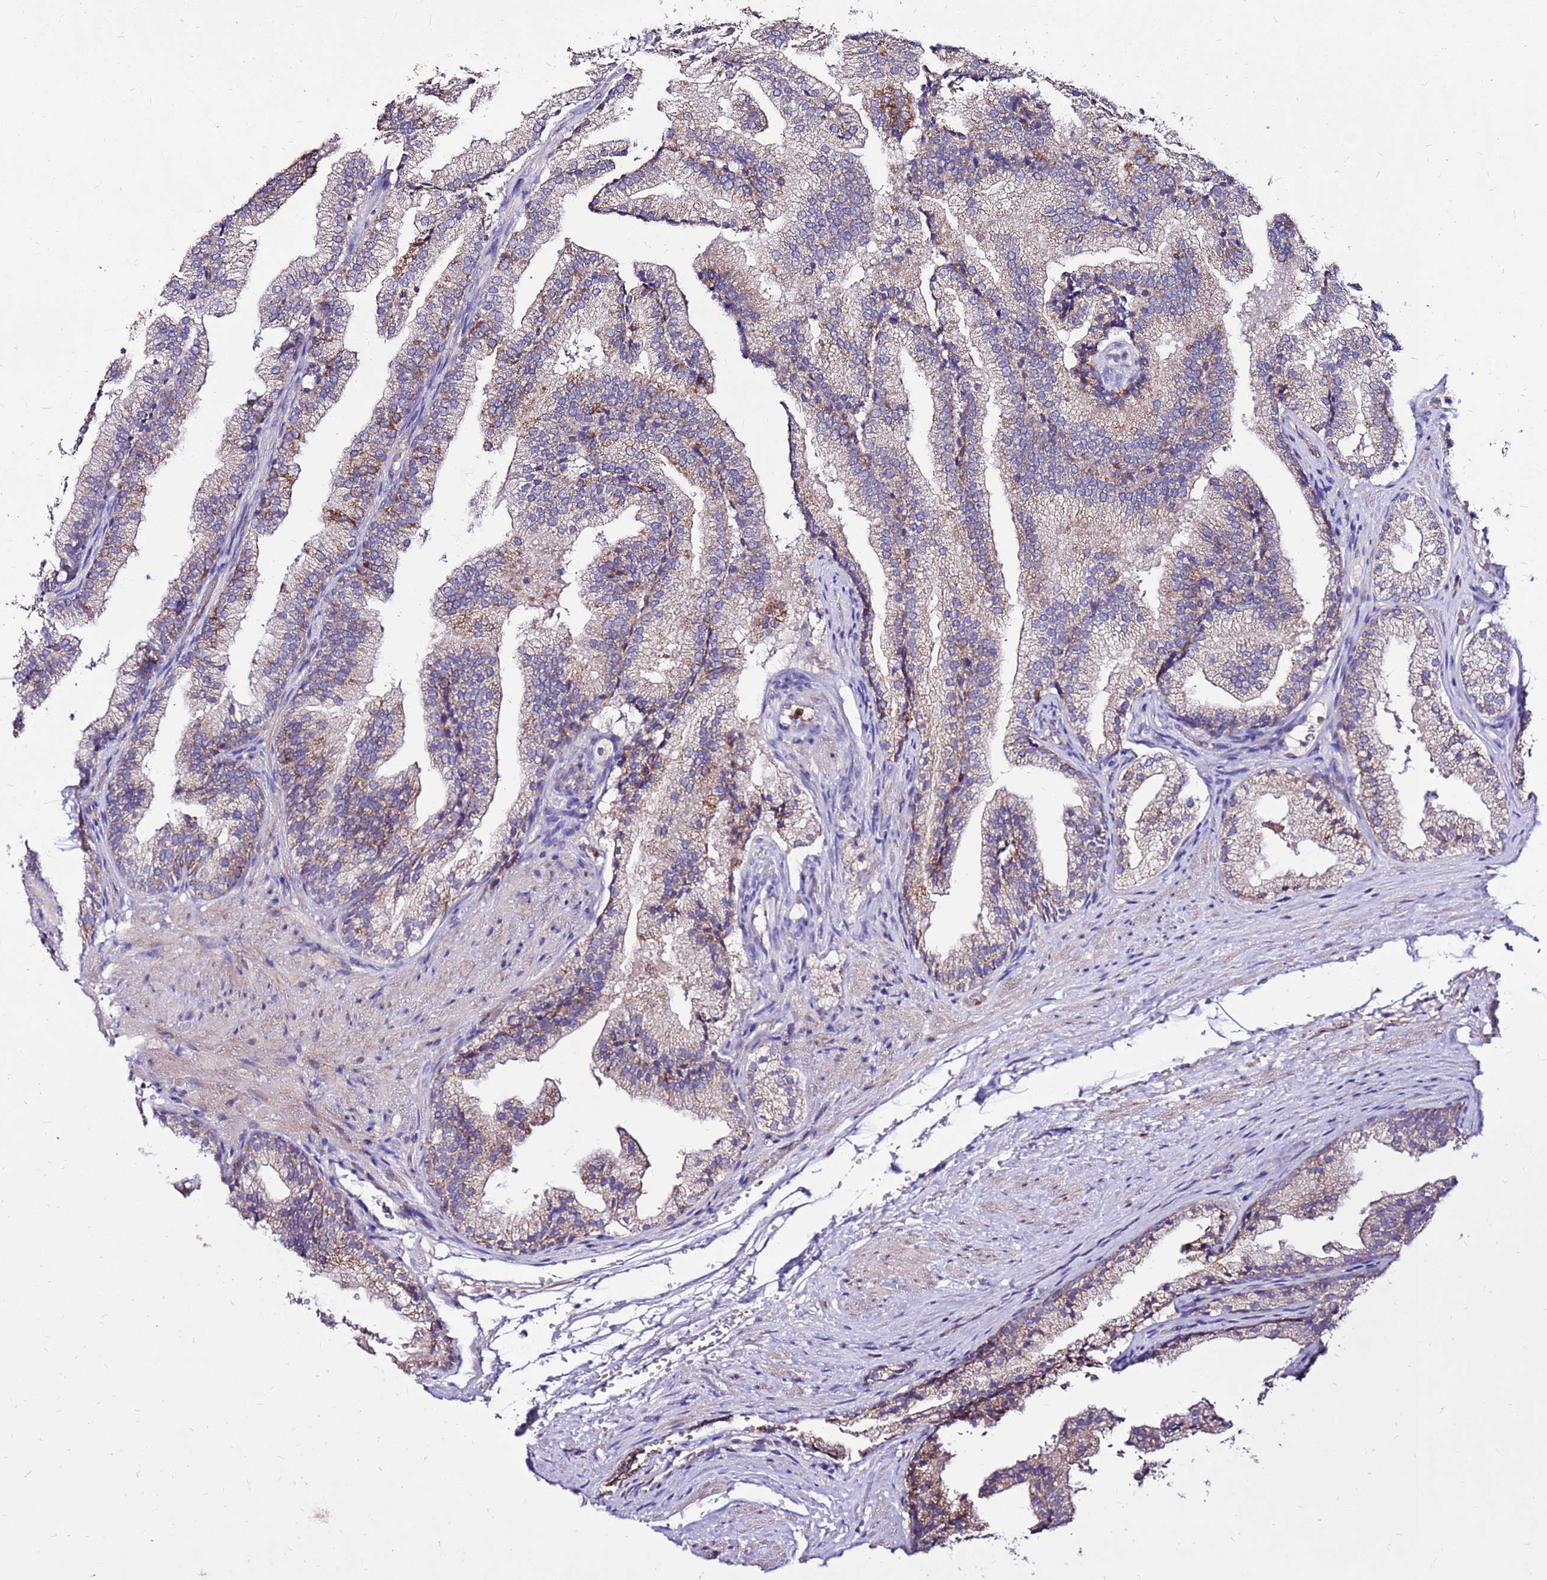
{"staining": {"intensity": "moderate", "quantity": "25%-75%", "location": "cytoplasmic/membranous"}, "tissue": "prostate", "cell_type": "Glandular cells", "image_type": "normal", "snomed": [{"axis": "morphology", "description": "Normal tissue, NOS"}, {"axis": "topography", "description": "Prostate"}], "caption": "Prostate stained with immunohistochemistry (IHC) shows moderate cytoplasmic/membranous staining in about 25%-75% of glandular cells.", "gene": "SPSB3", "patient": {"sex": "male", "age": 76}}